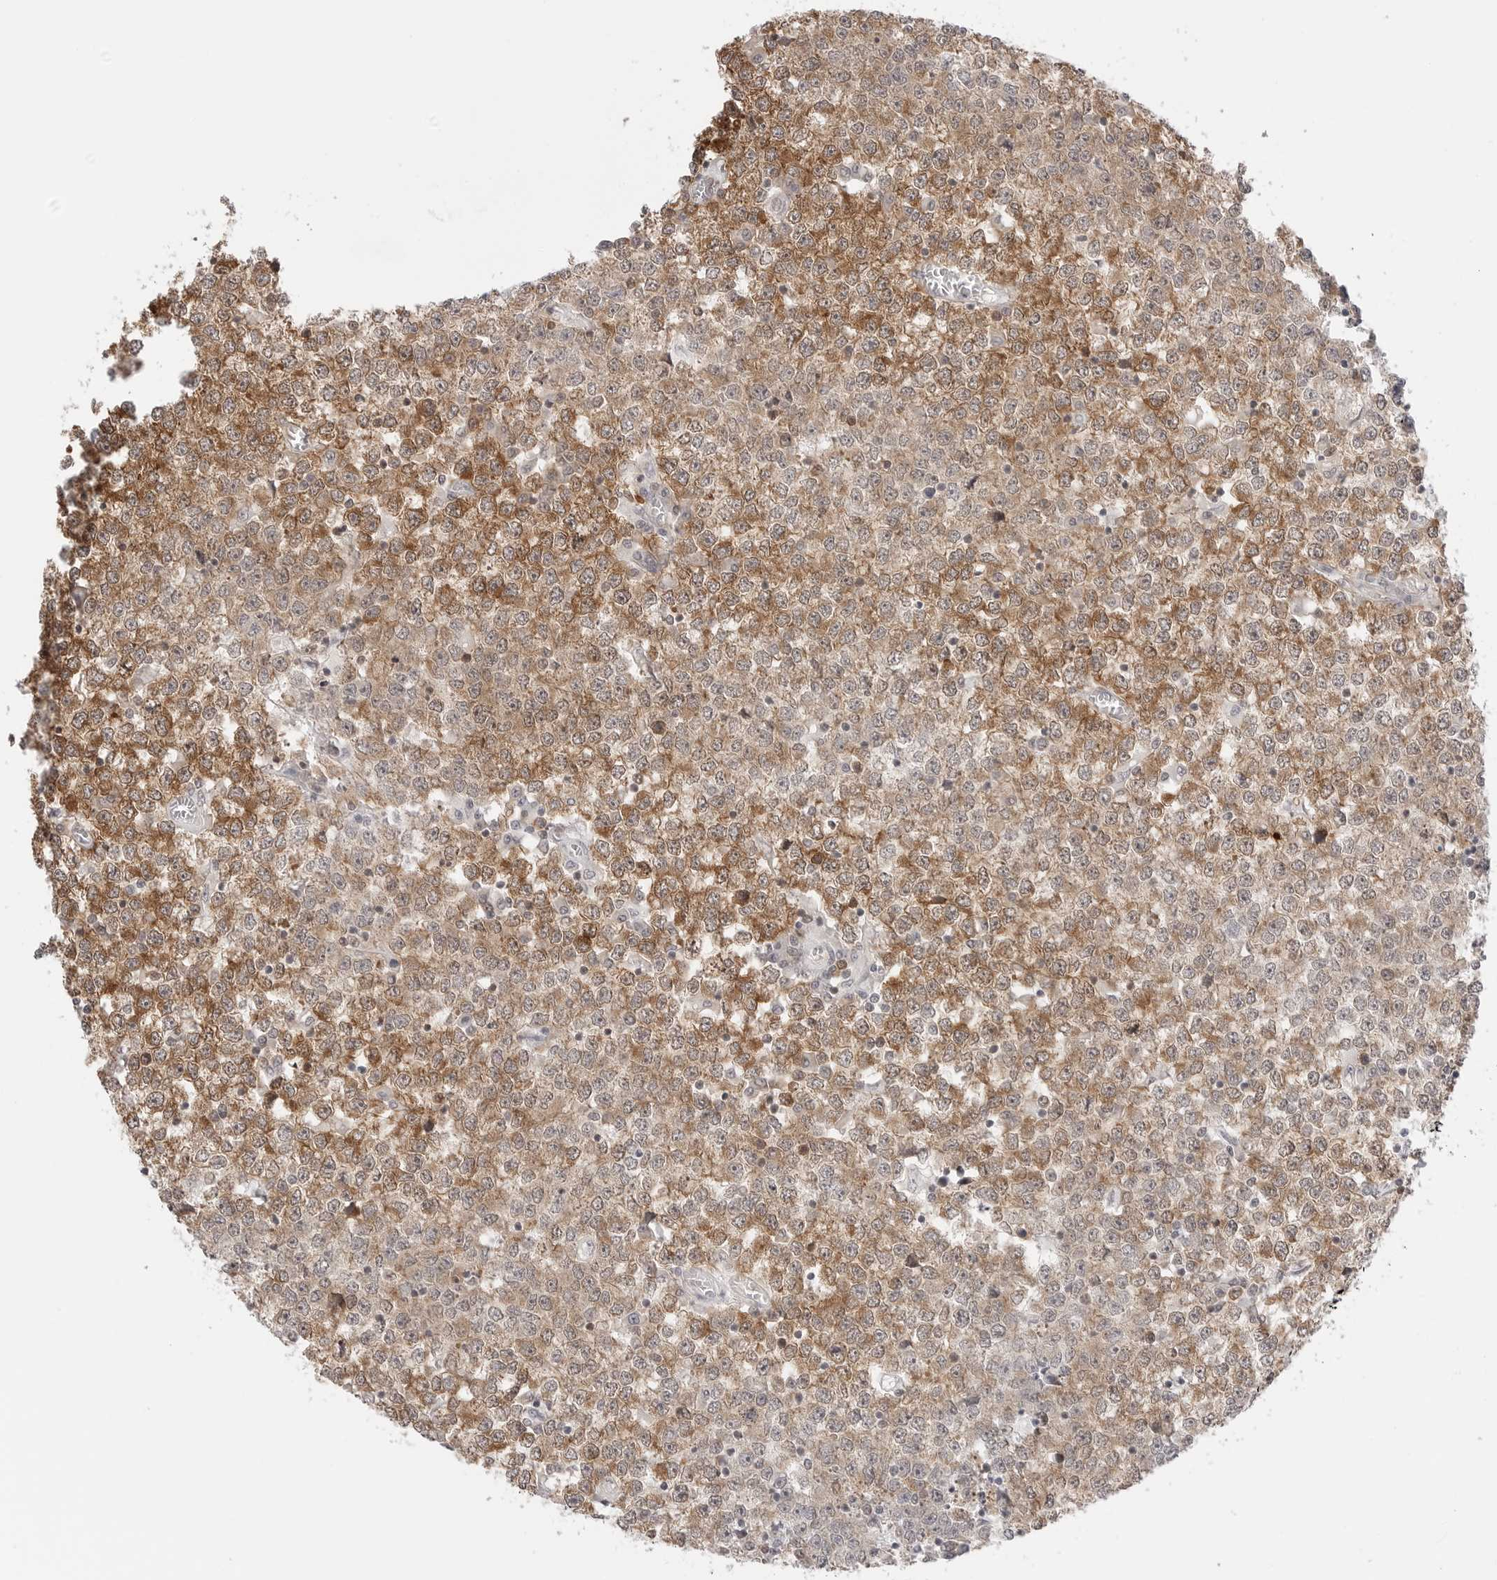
{"staining": {"intensity": "moderate", "quantity": ">75%", "location": "cytoplasmic/membranous"}, "tissue": "testis cancer", "cell_type": "Tumor cells", "image_type": "cancer", "snomed": [{"axis": "morphology", "description": "Seminoma, NOS"}, {"axis": "topography", "description": "Testis"}], "caption": "An IHC histopathology image of neoplastic tissue is shown. Protein staining in brown shows moderate cytoplasmic/membranous positivity in testis cancer within tumor cells. (brown staining indicates protein expression, while blue staining denotes nuclei).", "gene": "NUDC", "patient": {"sex": "male", "age": 65}}